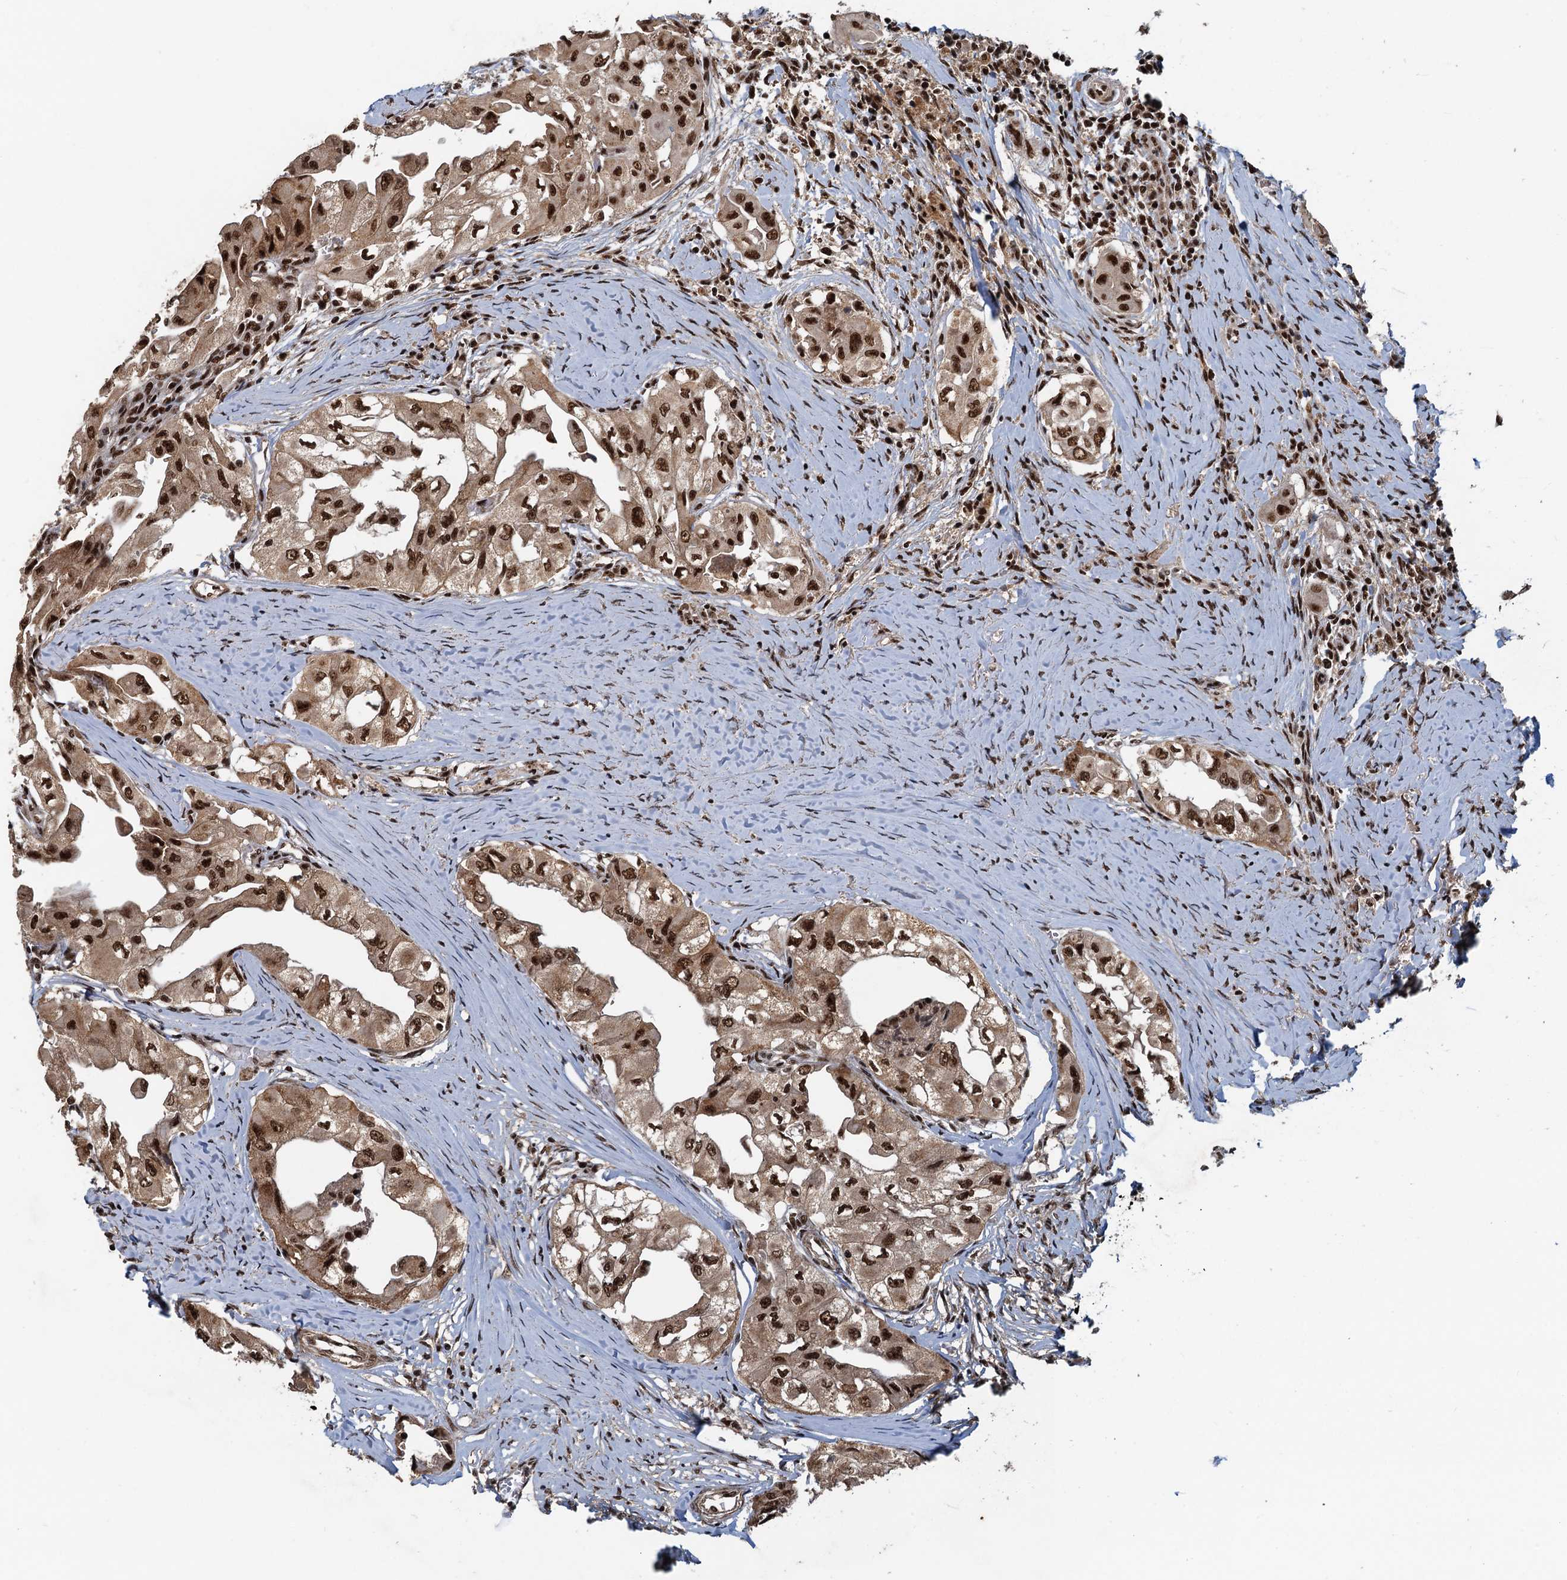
{"staining": {"intensity": "strong", "quantity": ">75%", "location": "nuclear"}, "tissue": "thyroid cancer", "cell_type": "Tumor cells", "image_type": "cancer", "snomed": [{"axis": "morphology", "description": "Papillary adenocarcinoma, NOS"}, {"axis": "topography", "description": "Thyroid gland"}], "caption": "Immunohistochemical staining of papillary adenocarcinoma (thyroid) demonstrates strong nuclear protein staining in about >75% of tumor cells.", "gene": "ZC3H18", "patient": {"sex": "female", "age": 59}}